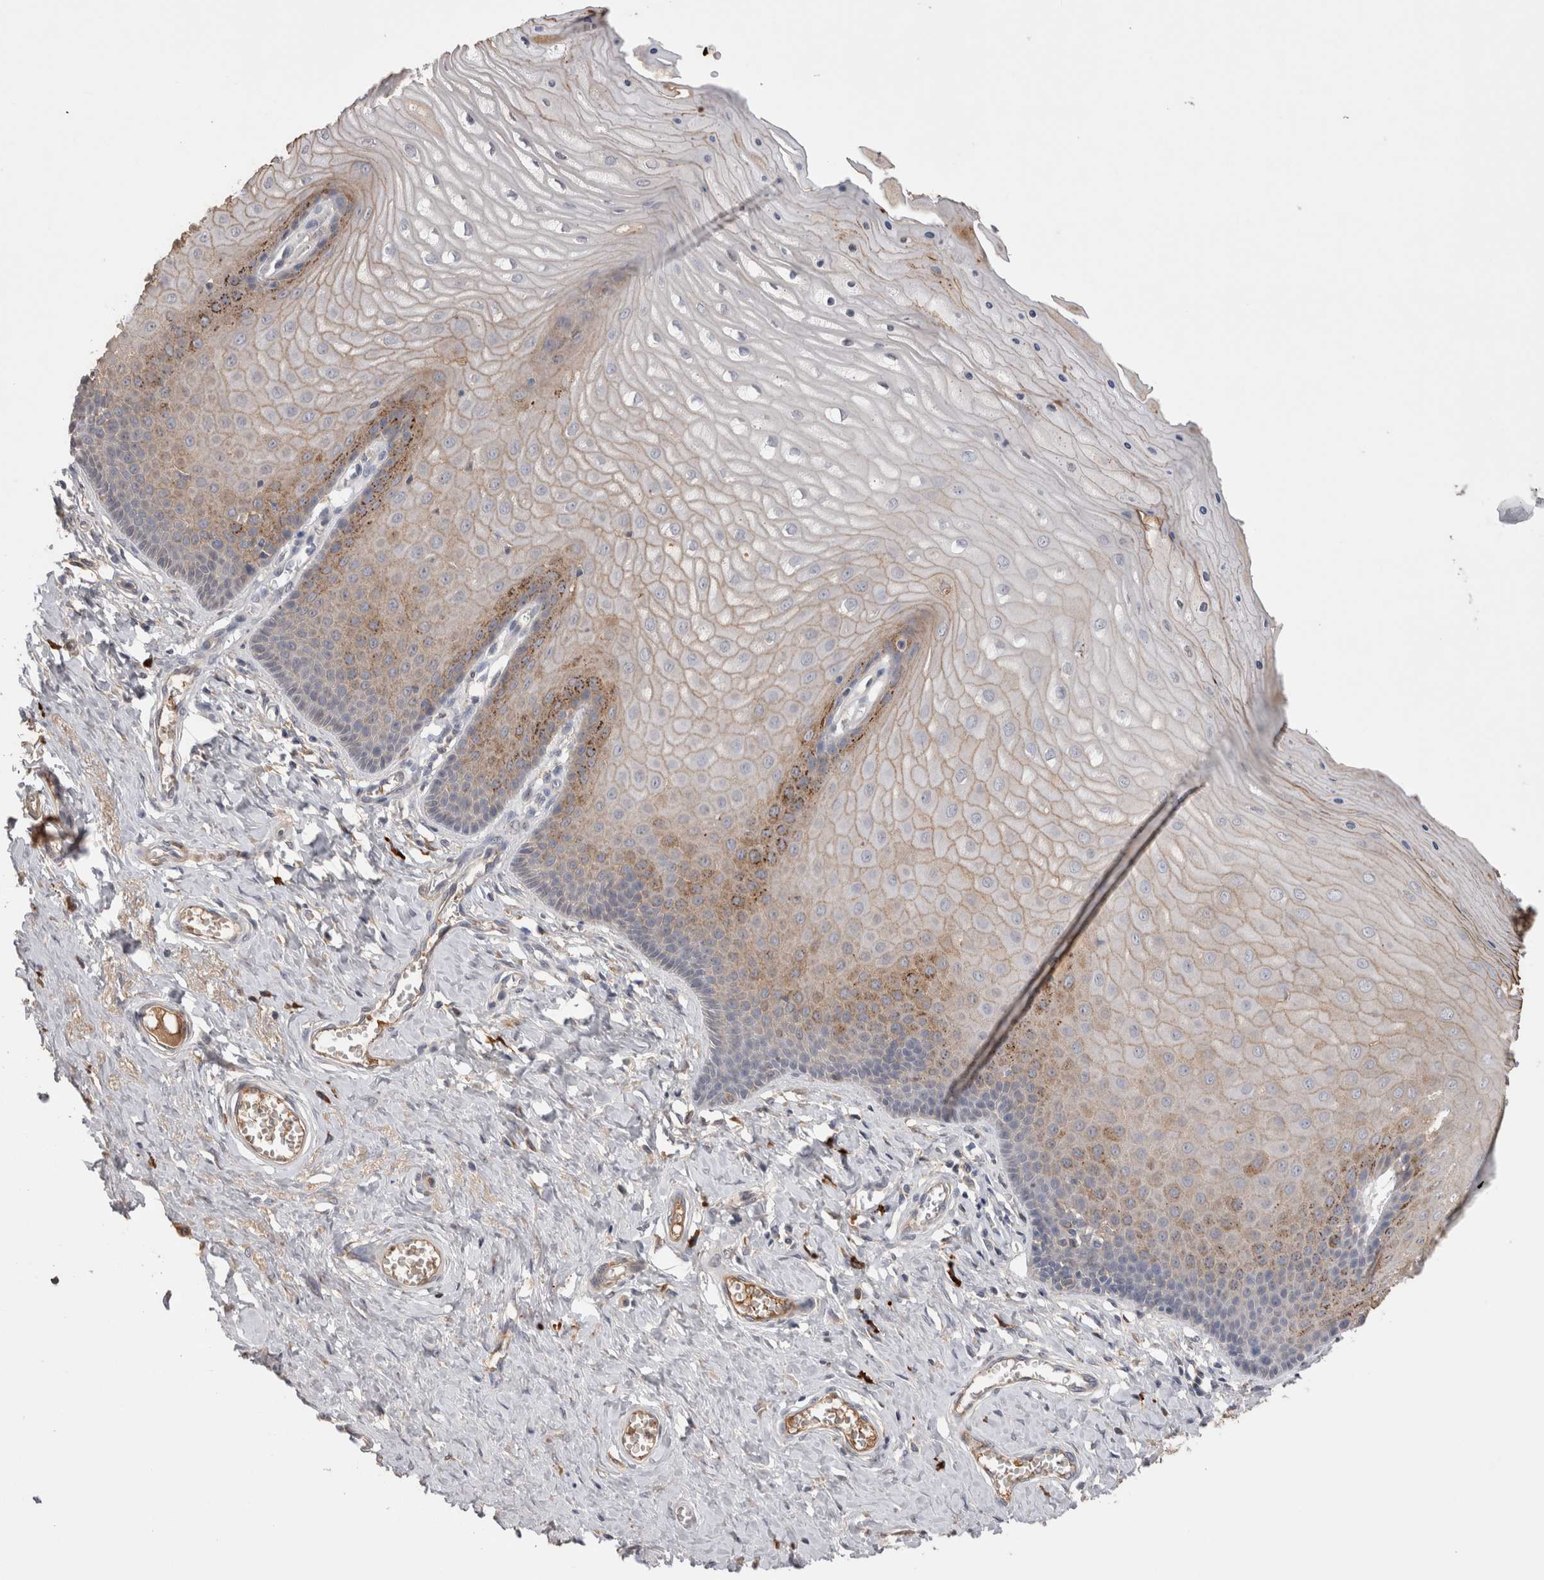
{"staining": {"intensity": "moderate", "quantity": "<25%", "location": "cytoplasmic/membranous"}, "tissue": "cervix", "cell_type": "Squamous epithelial cells", "image_type": "normal", "snomed": [{"axis": "morphology", "description": "Normal tissue, NOS"}, {"axis": "topography", "description": "Cervix"}], "caption": "A high-resolution micrograph shows IHC staining of unremarkable cervix, which reveals moderate cytoplasmic/membranous expression in about <25% of squamous epithelial cells.", "gene": "PPP3CC", "patient": {"sex": "female", "age": 55}}